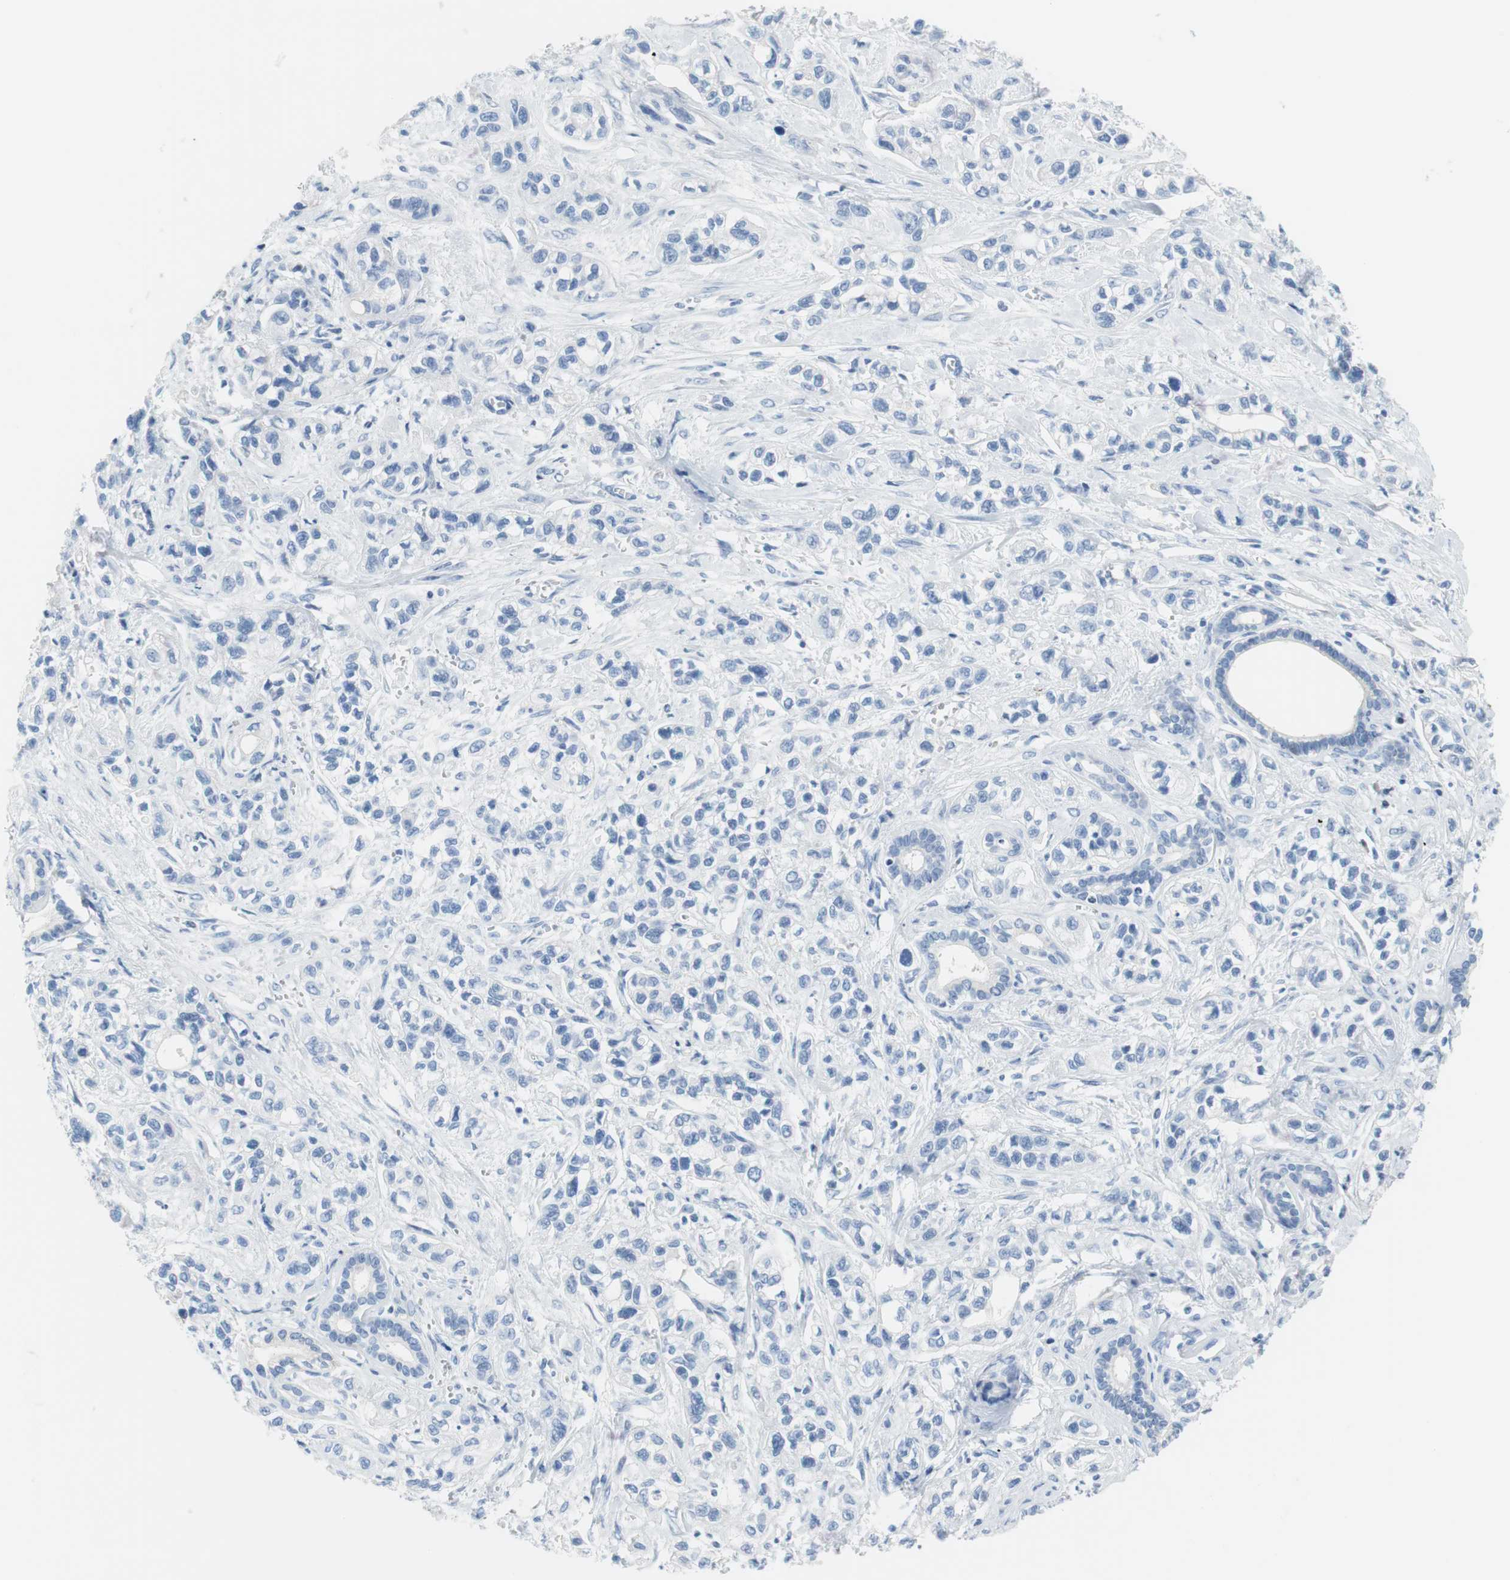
{"staining": {"intensity": "negative", "quantity": "none", "location": "none"}, "tissue": "pancreatic cancer", "cell_type": "Tumor cells", "image_type": "cancer", "snomed": [{"axis": "morphology", "description": "Adenocarcinoma, NOS"}, {"axis": "topography", "description": "Pancreas"}], "caption": "IHC image of pancreatic cancer (adenocarcinoma) stained for a protein (brown), which exhibits no expression in tumor cells.", "gene": "MYH1", "patient": {"sex": "male", "age": 74}}